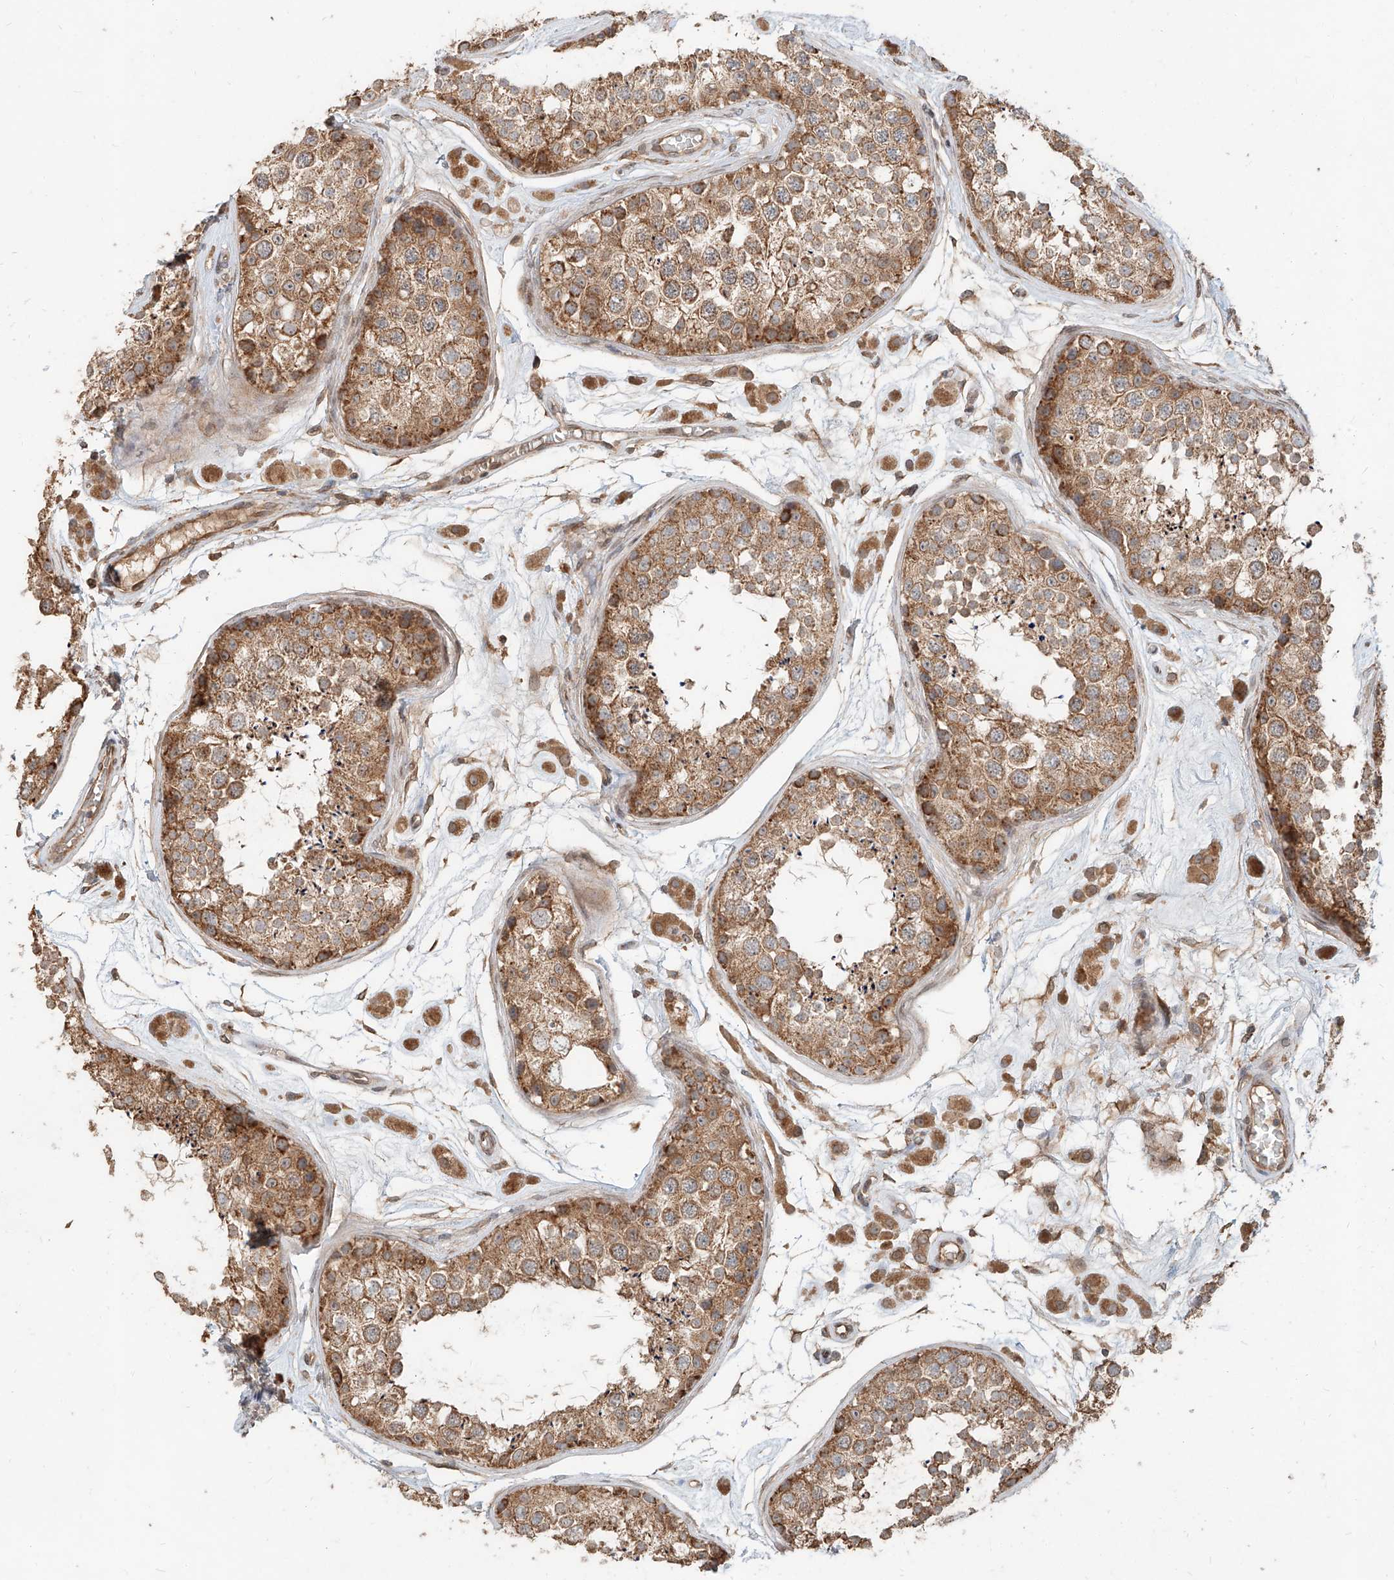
{"staining": {"intensity": "moderate", "quantity": ">75%", "location": "cytoplasmic/membranous"}, "tissue": "testis", "cell_type": "Cells in seminiferous ducts", "image_type": "normal", "snomed": [{"axis": "morphology", "description": "Normal tissue, NOS"}, {"axis": "topography", "description": "Testis"}], "caption": "DAB (3,3'-diaminobenzidine) immunohistochemical staining of unremarkable human testis reveals moderate cytoplasmic/membranous protein staining in about >75% of cells in seminiferous ducts.", "gene": "STX19", "patient": {"sex": "male", "age": 25}}